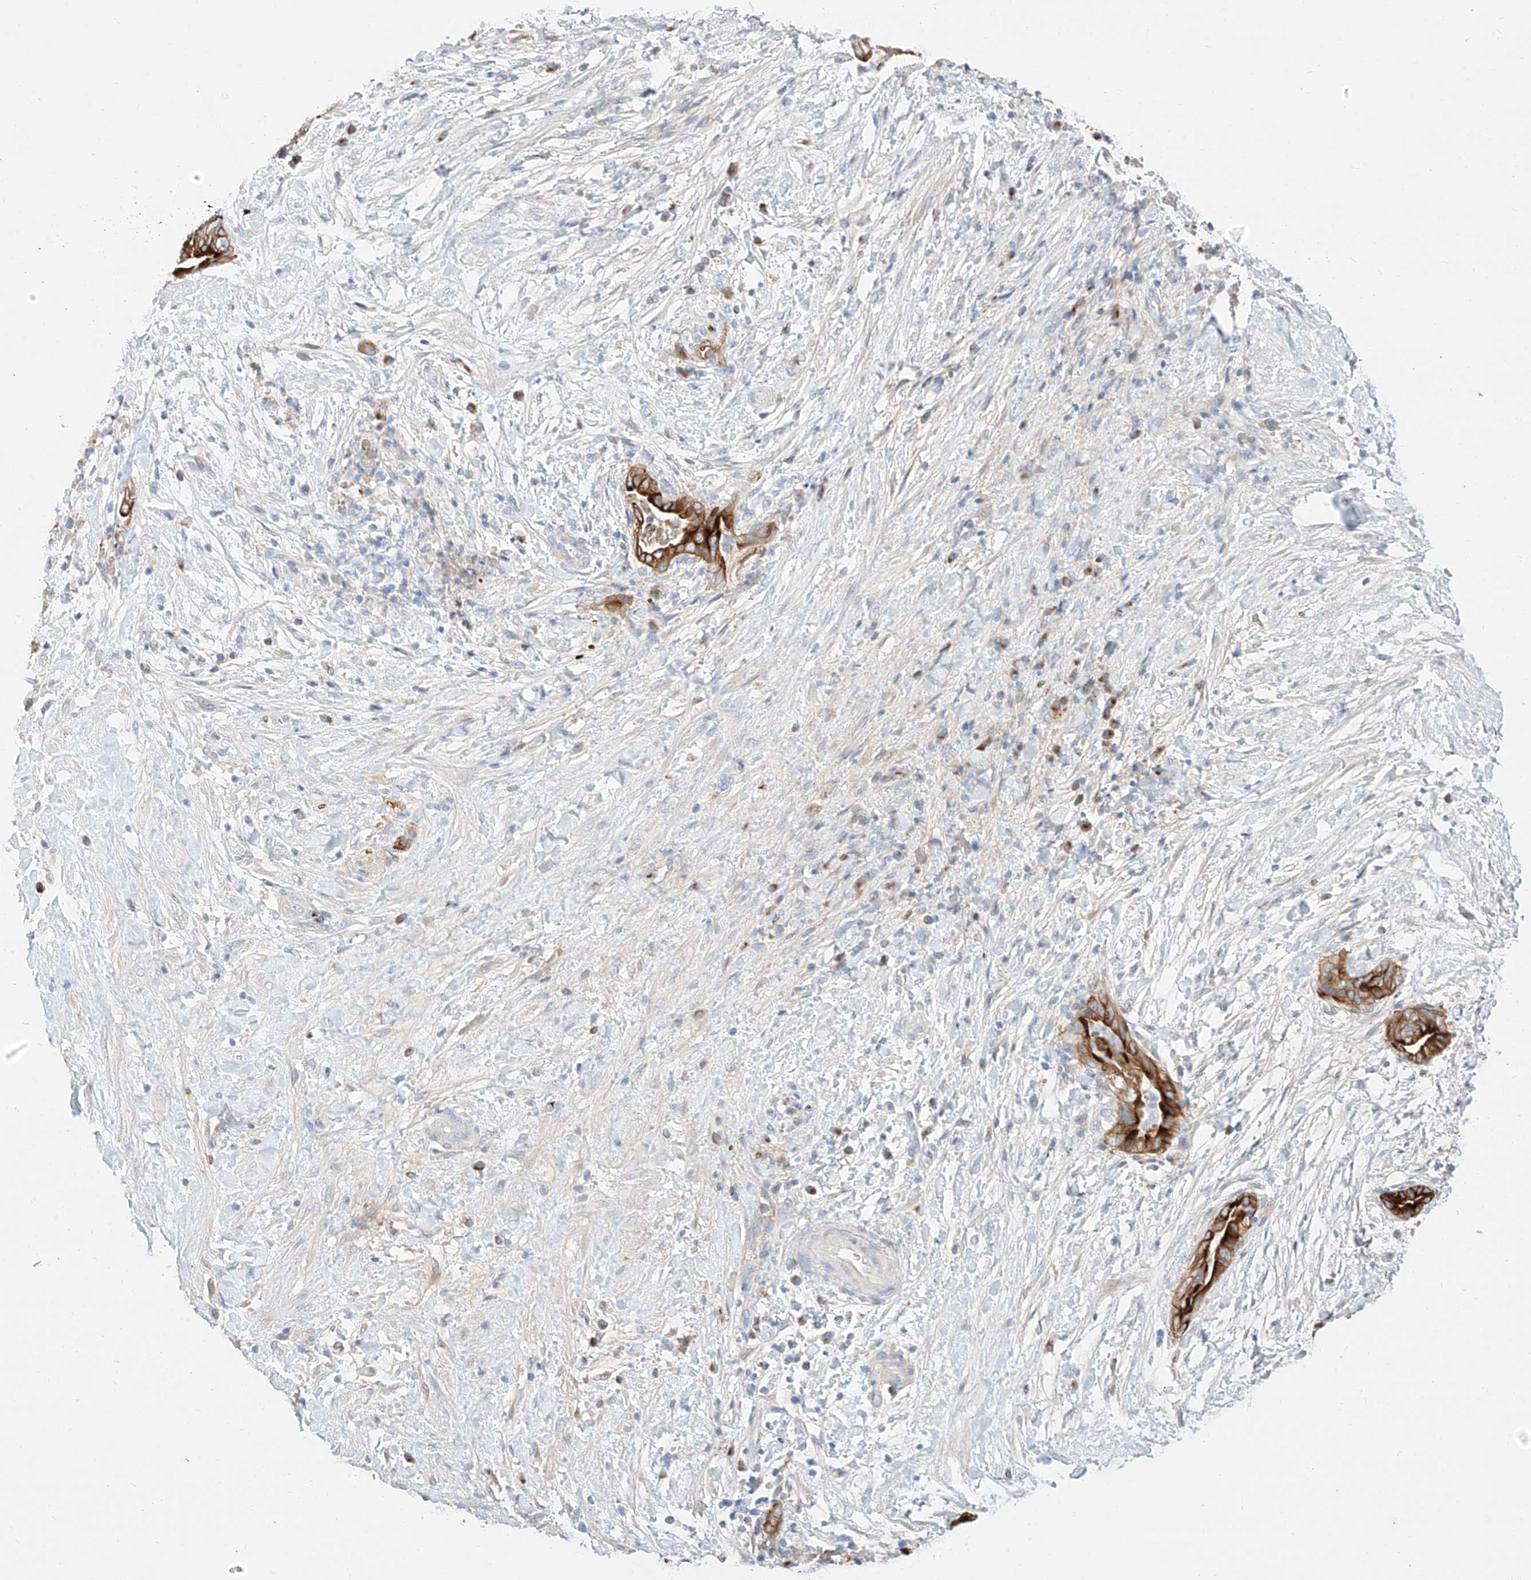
{"staining": {"intensity": "strong", "quantity": ">75%", "location": "cytoplasmic/membranous"}, "tissue": "pancreatic cancer", "cell_type": "Tumor cells", "image_type": "cancer", "snomed": [{"axis": "morphology", "description": "Adenocarcinoma, NOS"}, {"axis": "topography", "description": "Pancreas"}], "caption": "An immunohistochemistry histopathology image of tumor tissue is shown. Protein staining in brown labels strong cytoplasmic/membranous positivity in pancreatic adenocarcinoma within tumor cells.", "gene": "MAP7", "patient": {"sex": "male", "age": 75}}